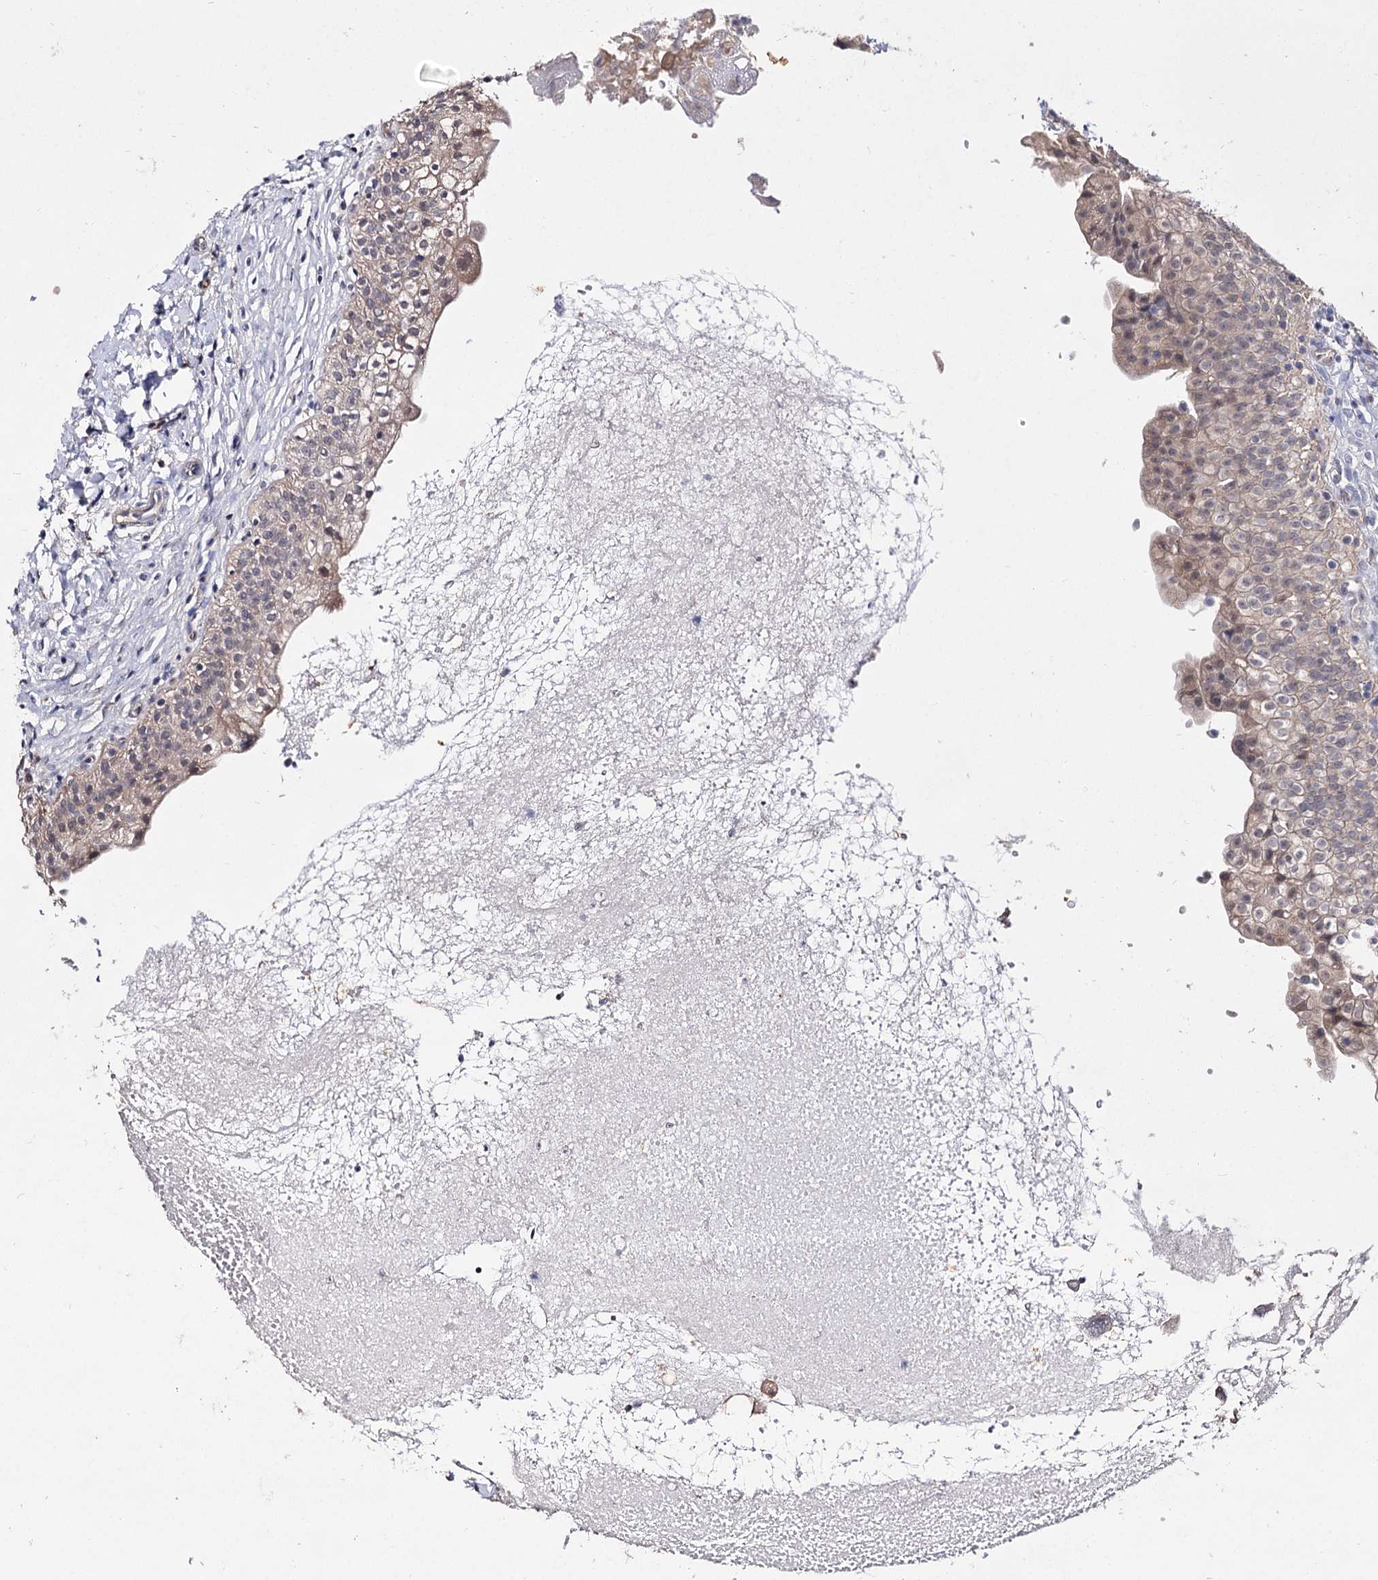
{"staining": {"intensity": "weak", "quantity": "<25%", "location": "cytoplasmic/membranous"}, "tissue": "urinary bladder", "cell_type": "Urothelial cells", "image_type": "normal", "snomed": [{"axis": "morphology", "description": "Normal tissue, NOS"}, {"axis": "topography", "description": "Urinary bladder"}], "caption": "Immunohistochemistry of unremarkable urinary bladder displays no expression in urothelial cells.", "gene": "ACTR6", "patient": {"sex": "male", "age": 55}}